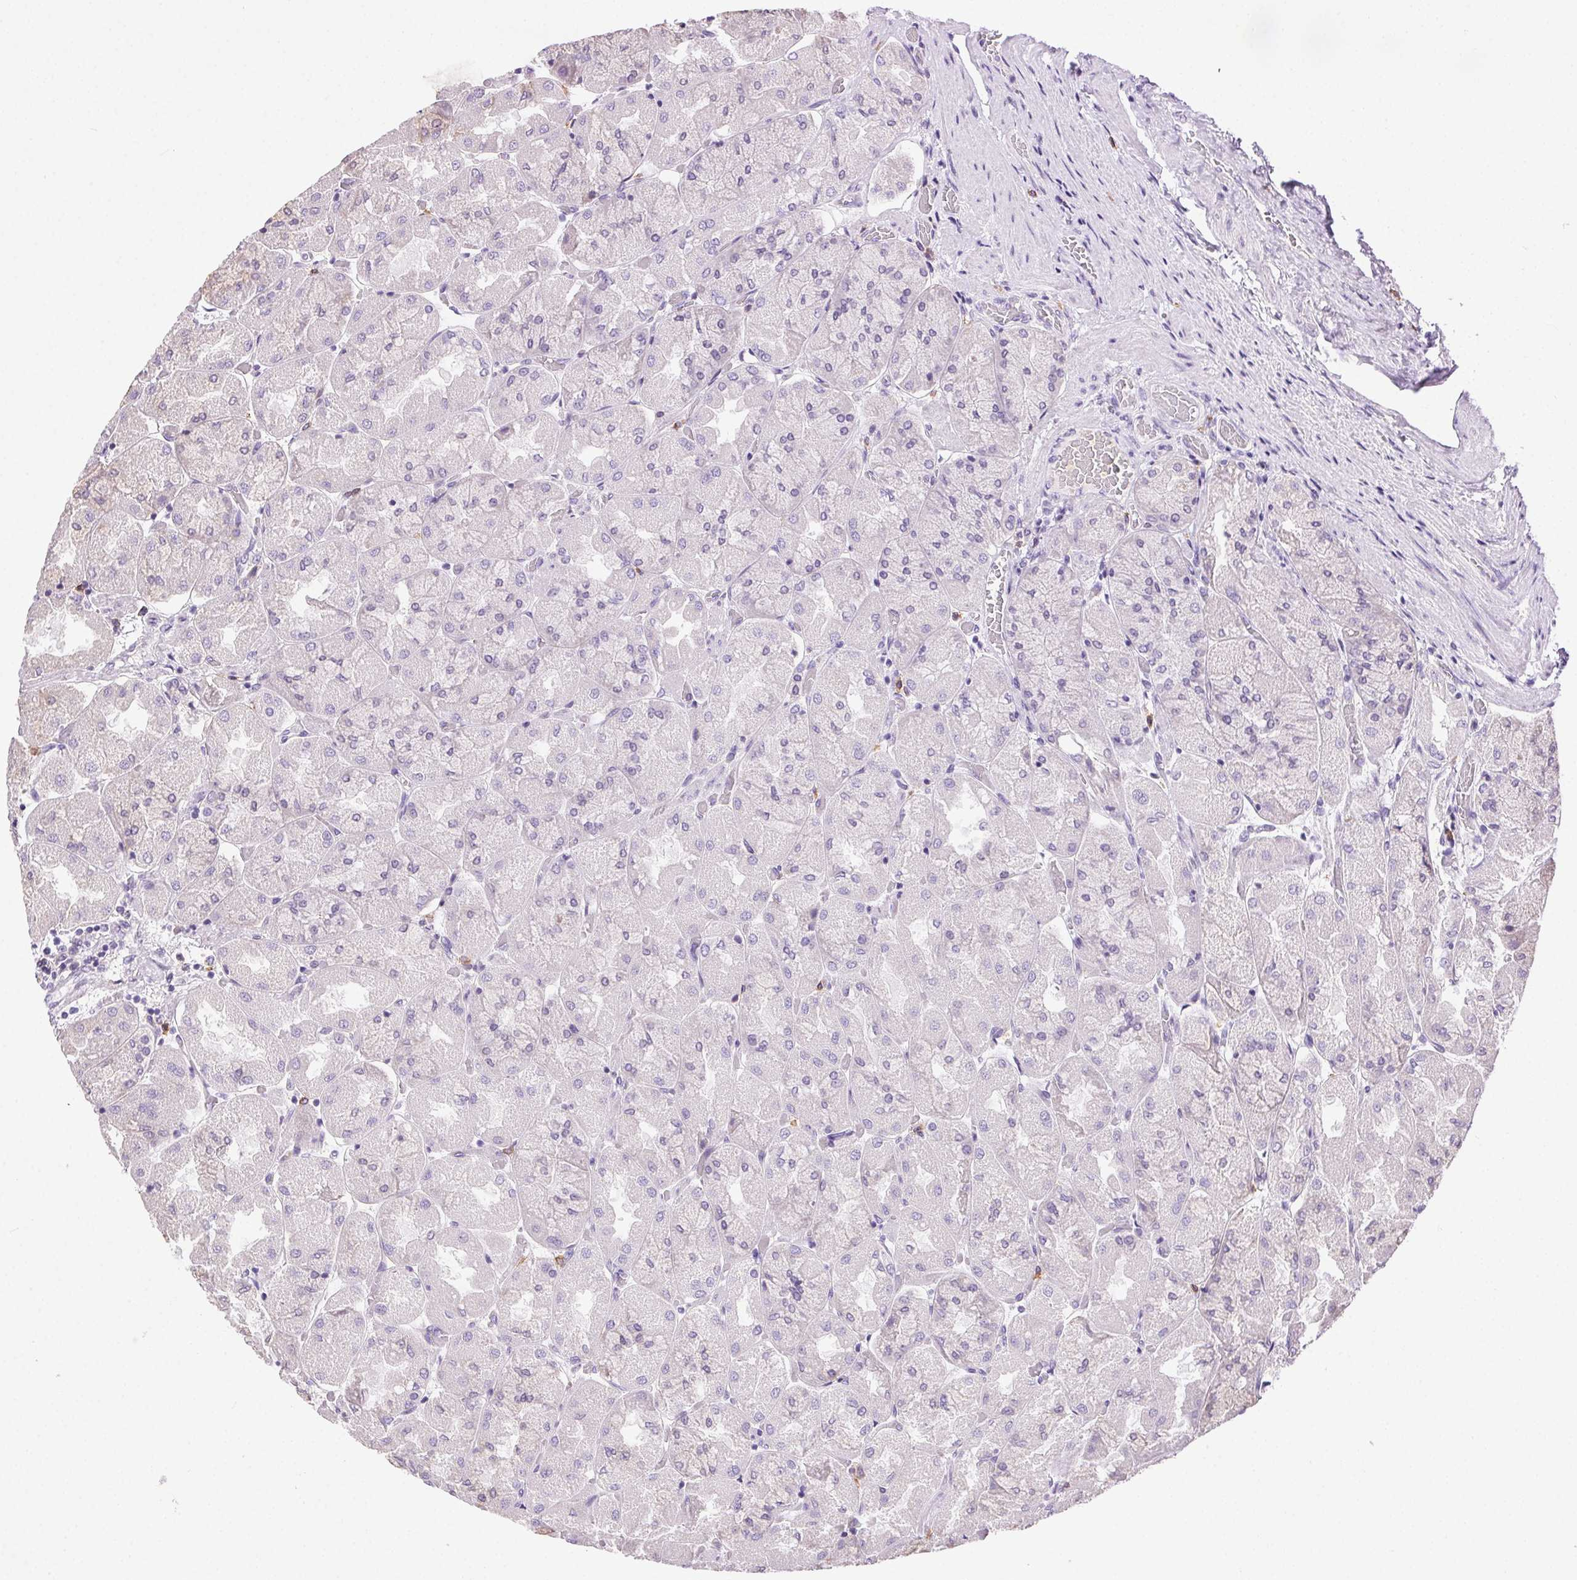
{"staining": {"intensity": "negative", "quantity": "none", "location": "none"}, "tissue": "stomach", "cell_type": "Glandular cells", "image_type": "normal", "snomed": [{"axis": "morphology", "description": "Normal tissue, NOS"}, {"axis": "topography", "description": "Stomach"}], "caption": "DAB immunohistochemical staining of benign human stomach shows no significant staining in glandular cells.", "gene": "SNX31", "patient": {"sex": "female", "age": 61}}